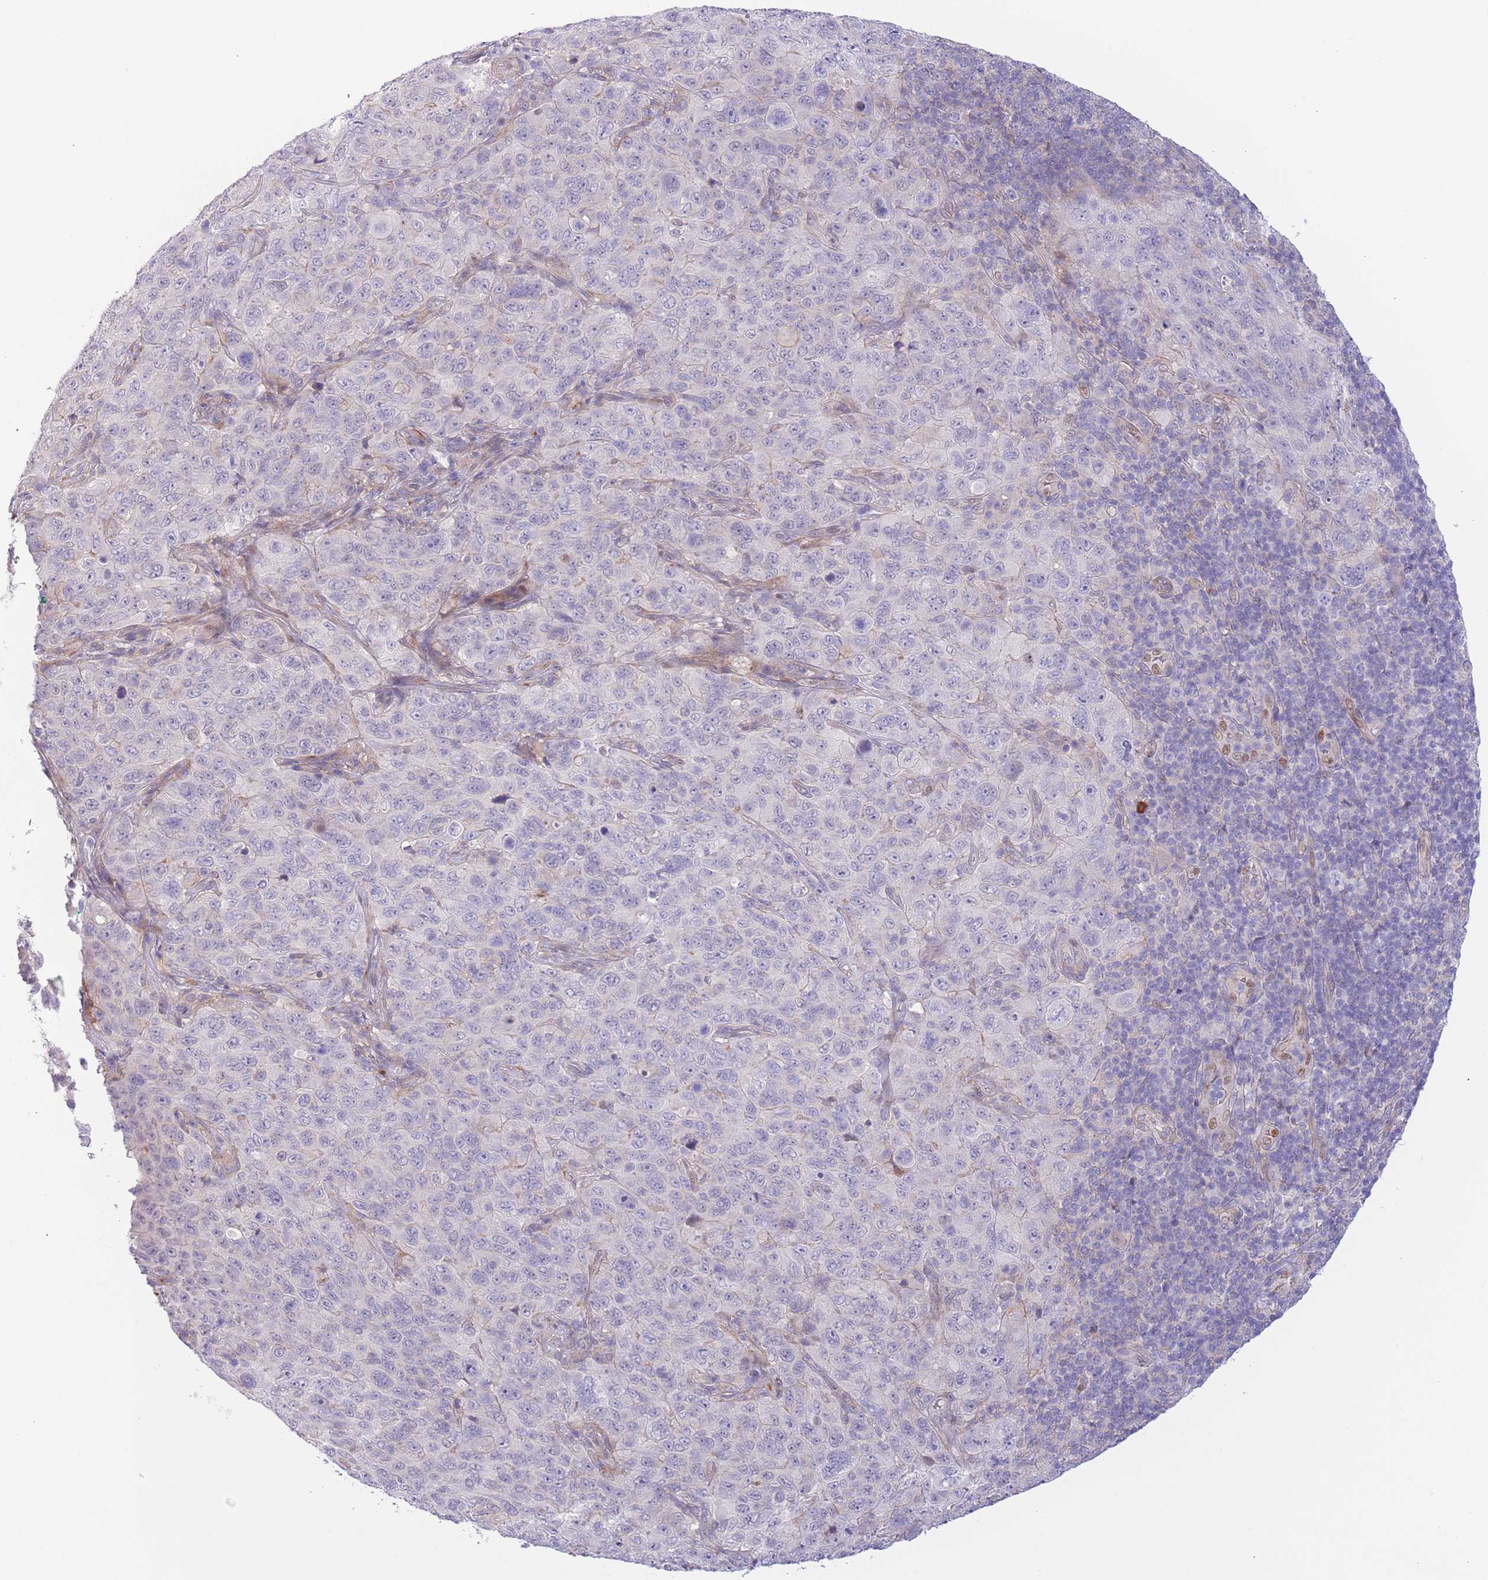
{"staining": {"intensity": "negative", "quantity": "none", "location": "none"}, "tissue": "pancreatic cancer", "cell_type": "Tumor cells", "image_type": "cancer", "snomed": [{"axis": "morphology", "description": "Adenocarcinoma, NOS"}, {"axis": "topography", "description": "Pancreas"}], "caption": "There is no significant expression in tumor cells of adenocarcinoma (pancreatic).", "gene": "C9orf152", "patient": {"sex": "male", "age": 68}}